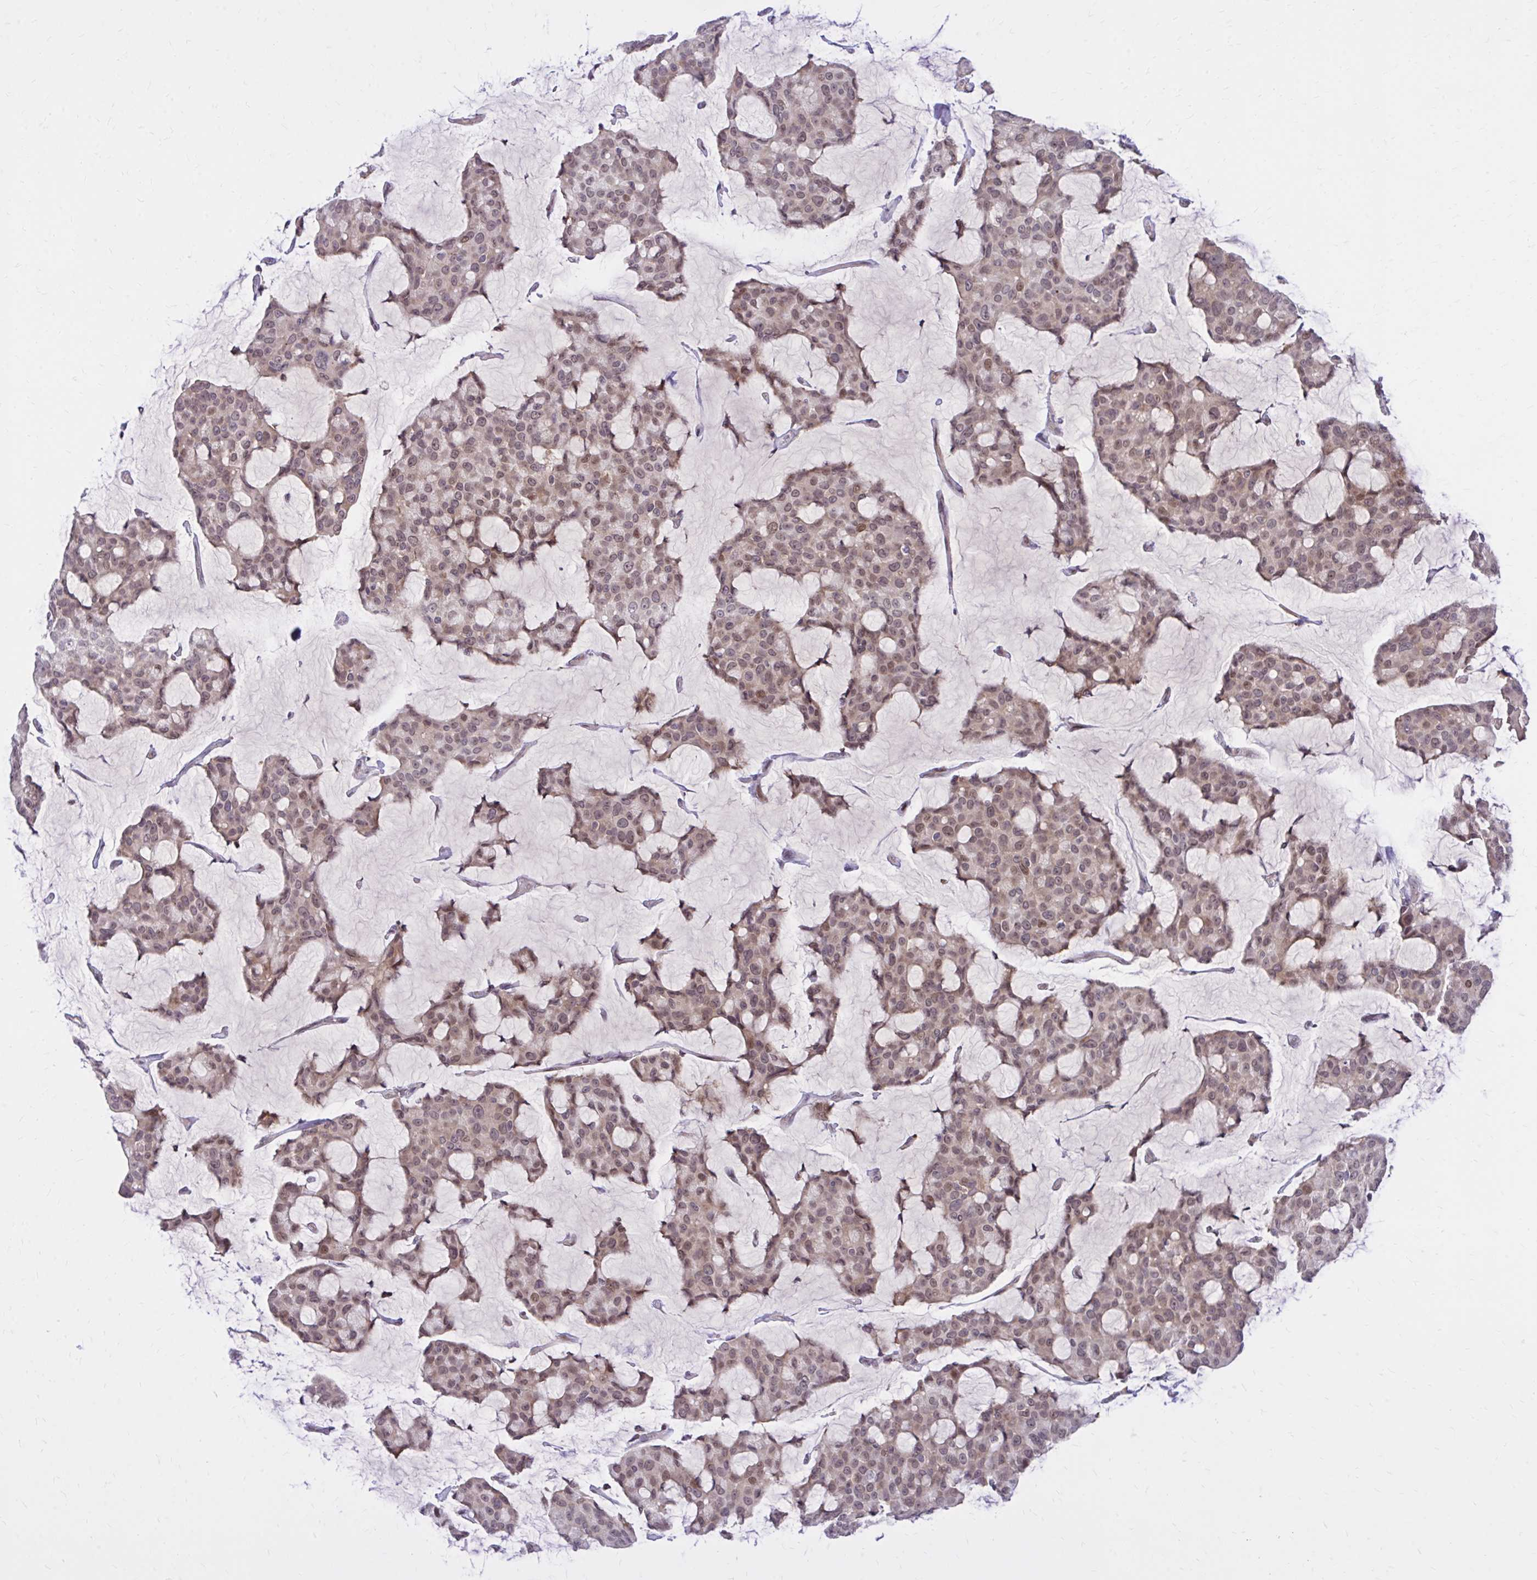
{"staining": {"intensity": "weak", "quantity": ">75%", "location": "nuclear"}, "tissue": "breast cancer", "cell_type": "Tumor cells", "image_type": "cancer", "snomed": [{"axis": "morphology", "description": "Duct carcinoma"}, {"axis": "topography", "description": "Breast"}], "caption": "Intraductal carcinoma (breast) was stained to show a protein in brown. There is low levels of weak nuclear staining in about >75% of tumor cells.", "gene": "ZBTB25", "patient": {"sex": "female", "age": 91}}